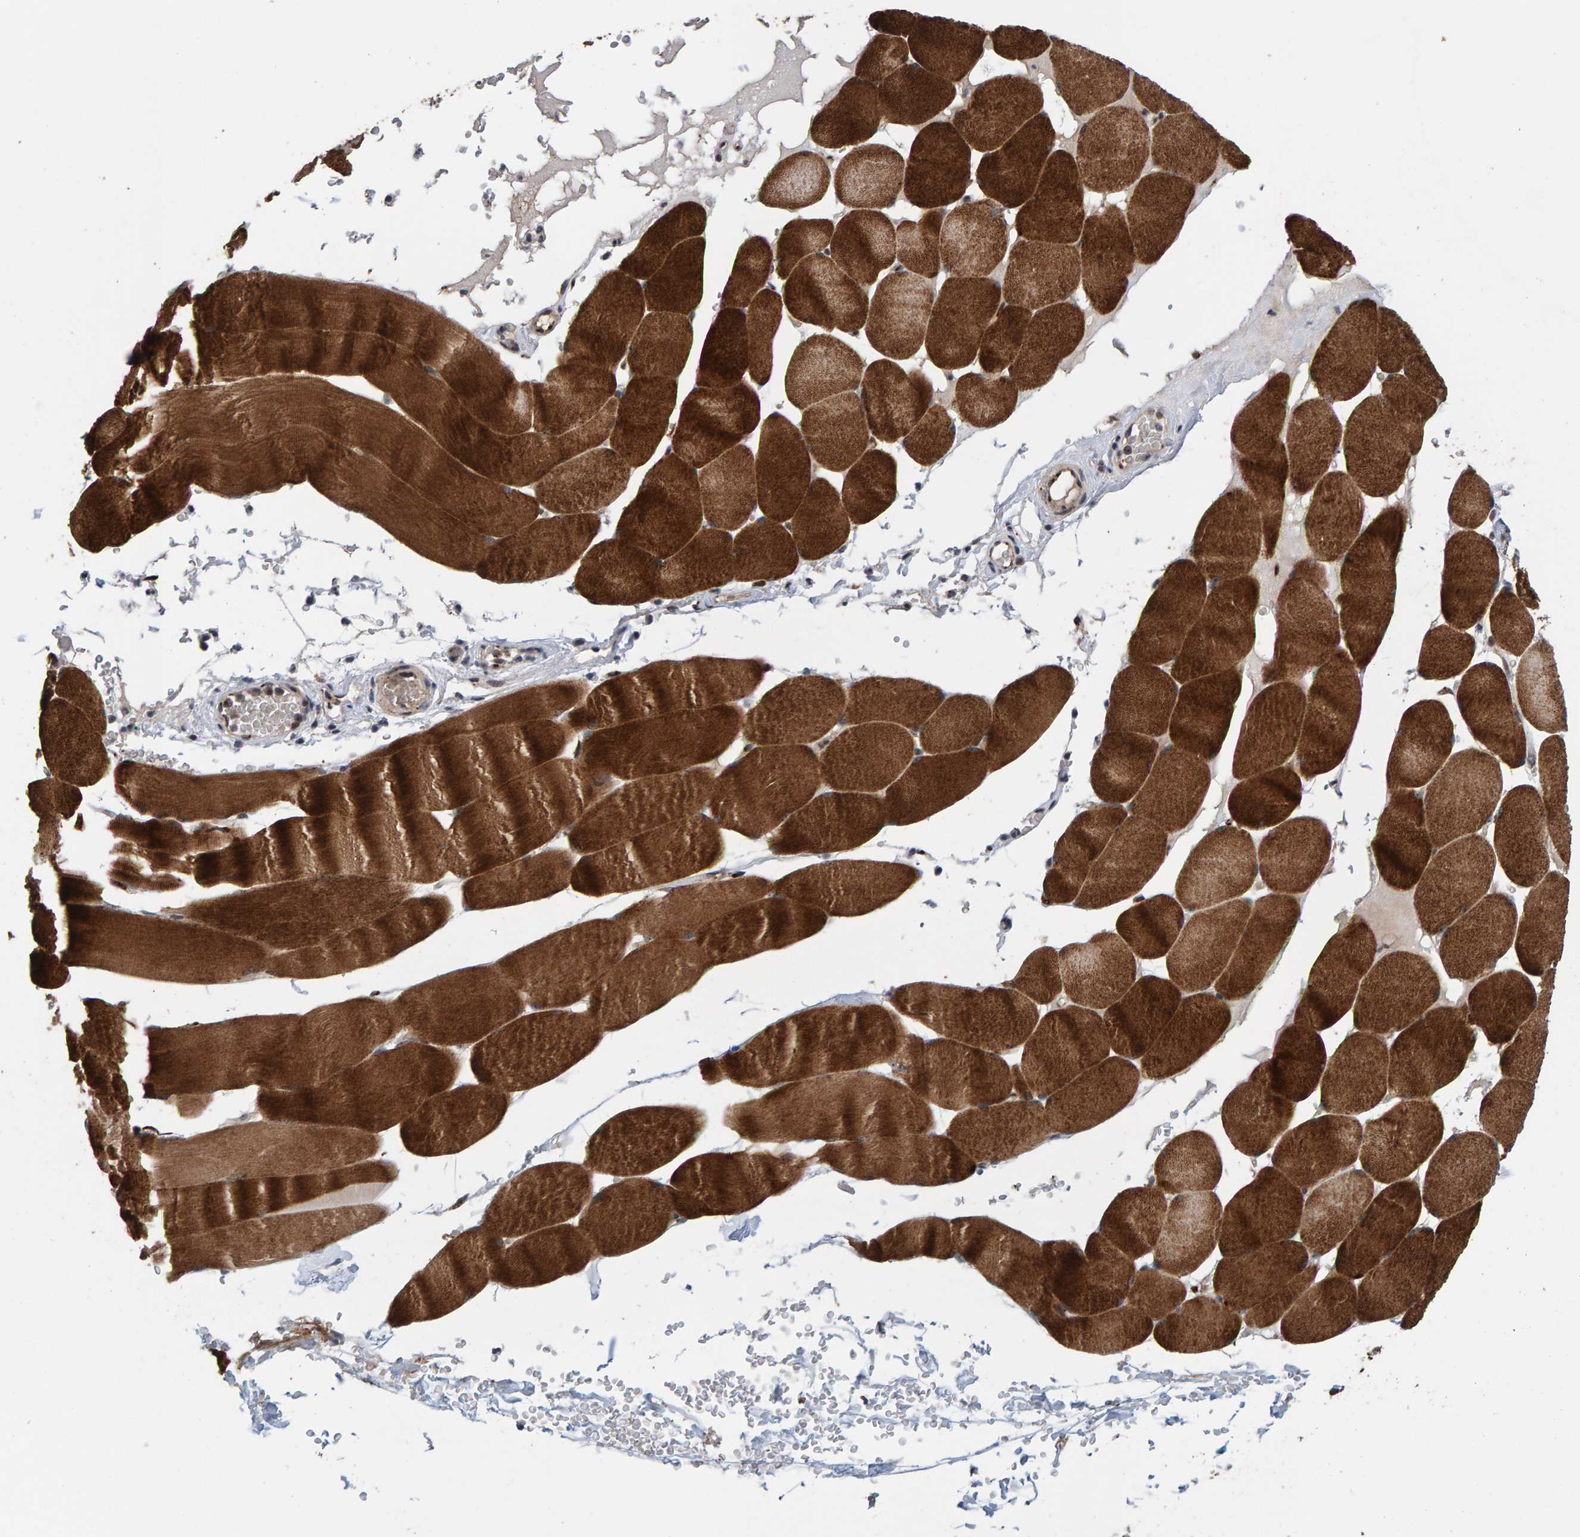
{"staining": {"intensity": "strong", "quantity": ">75%", "location": "cytoplasmic/membranous"}, "tissue": "skeletal muscle", "cell_type": "Myocytes", "image_type": "normal", "snomed": [{"axis": "morphology", "description": "Normal tissue, NOS"}, {"axis": "topography", "description": "Skeletal muscle"}], "caption": "Immunohistochemistry (IHC) histopathology image of unremarkable skeletal muscle: skeletal muscle stained using IHC shows high levels of strong protein expression localized specifically in the cytoplasmic/membranous of myocytes, appearing as a cytoplasmic/membranous brown color.", "gene": "CCDC25", "patient": {"sex": "male", "age": 62}}